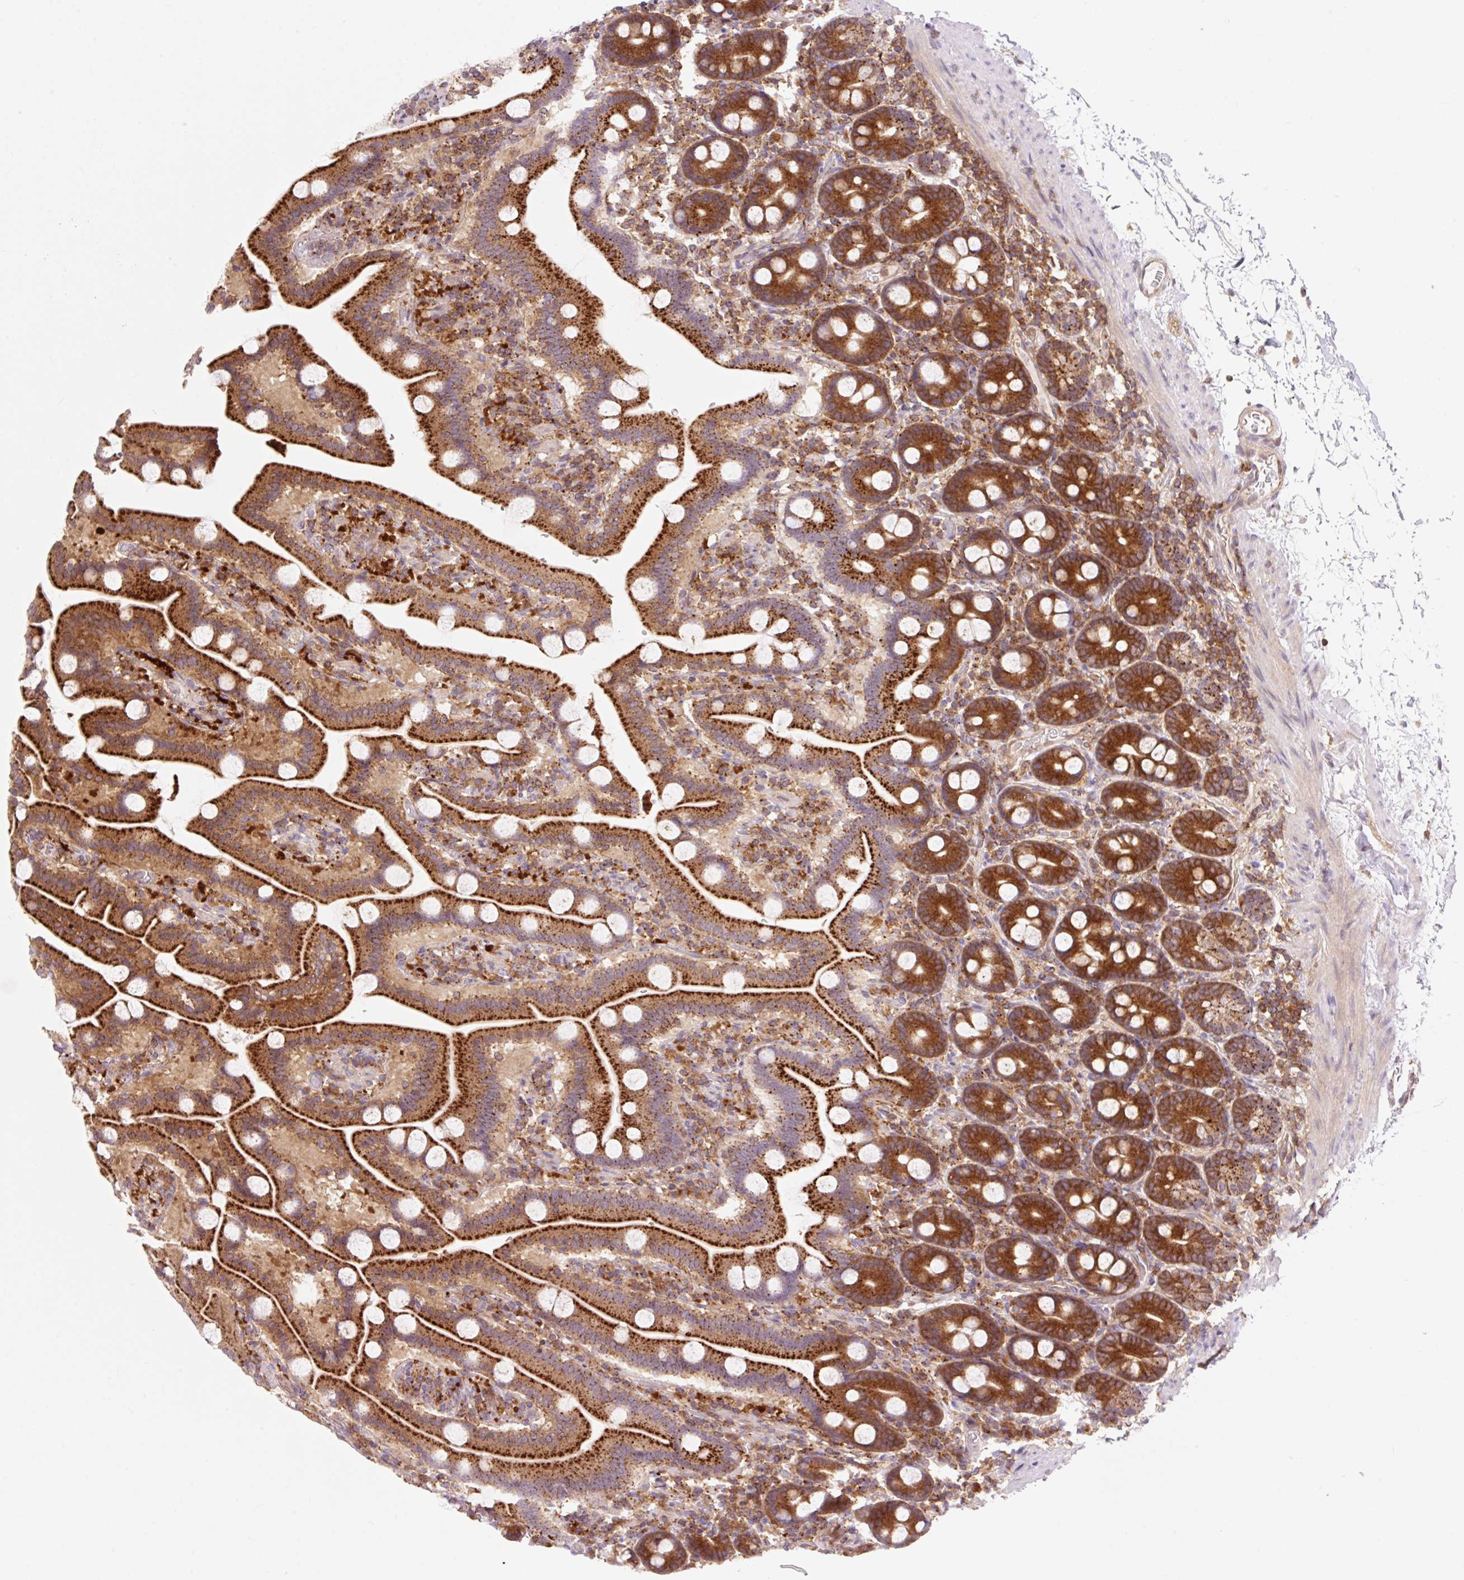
{"staining": {"intensity": "strong", "quantity": ">75%", "location": "cytoplasmic/membranous"}, "tissue": "duodenum", "cell_type": "Glandular cells", "image_type": "normal", "snomed": [{"axis": "morphology", "description": "Normal tissue, NOS"}, {"axis": "topography", "description": "Duodenum"}], "caption": "Immunohistochemical staining of unremarkable duodenum displays strong cytoplasmic/membranous protein positivity in approximately >75% of glandular cells.", "gene": "VPS4A", "patient": {"sex": "male", "age": 55}}